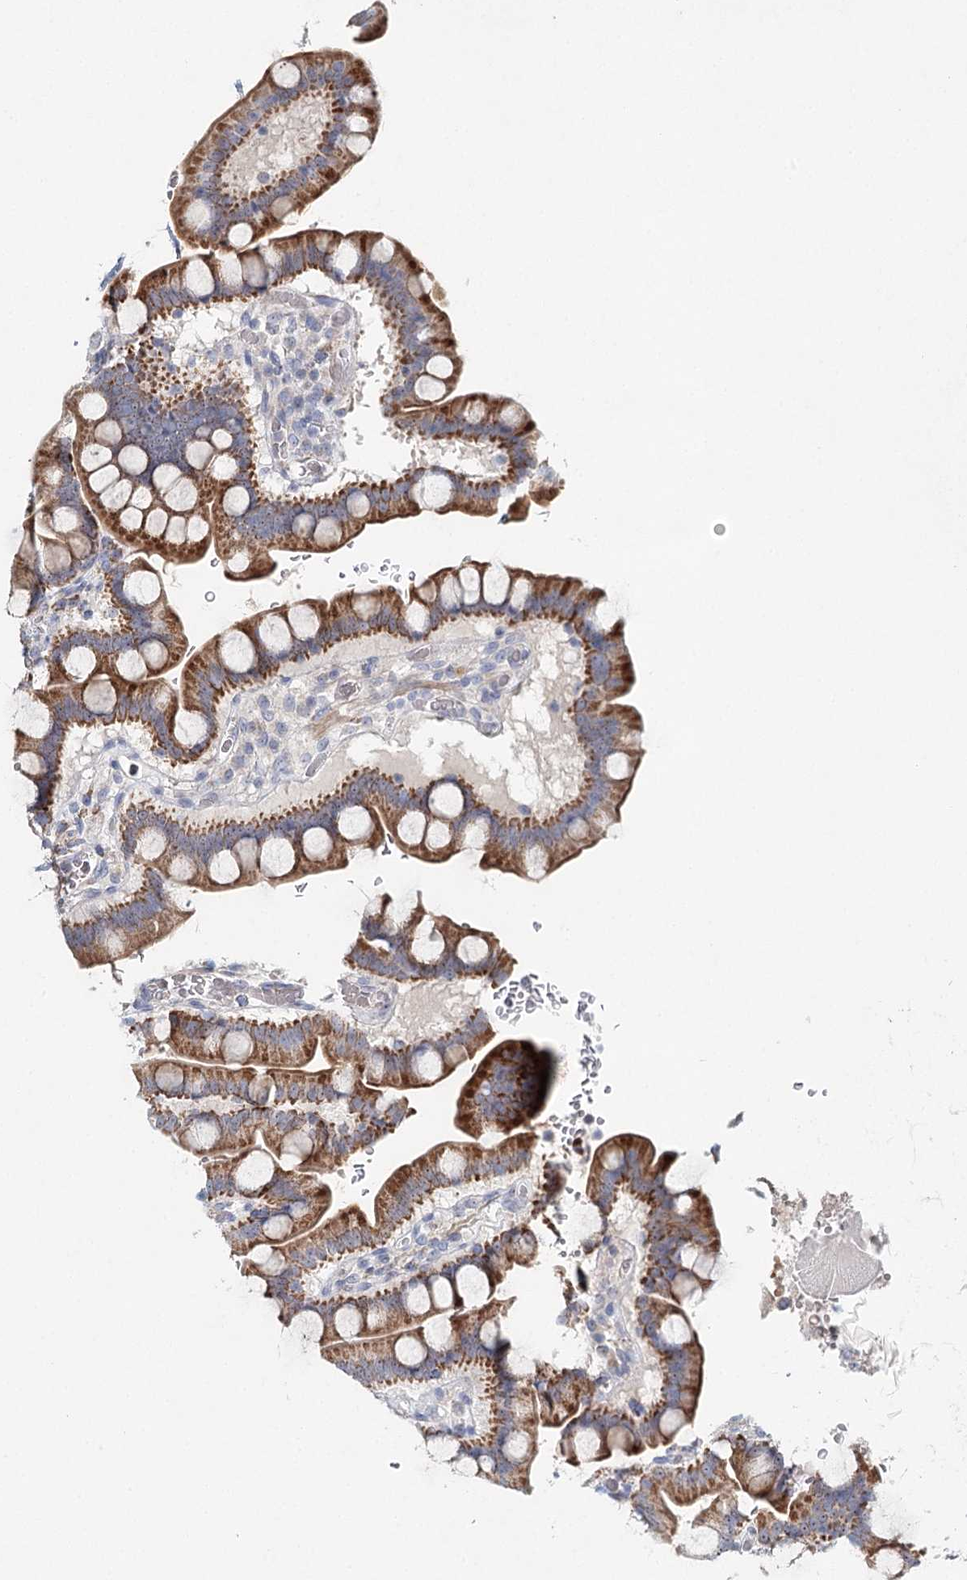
{"staining": {"intensity": "moderate", "quantity": ">75%", "location": "cytoplasmic/membranous"}, "tissue": "small intestine", "cell_type": "Glandular cells", "image_type": "normal", "snomed": [{"axis": "morphology", "description": "Normal tissue, NOS"}, {"axis": "topography", "description": "Stomach, upper"}, {"axis": "topography", "description": "Stomach, lower"}, {"axis": "topography", "description": "Small intestine"}], "caption": "An IHC micrograph of unremarkable tissue is shown. Protein staining in brown labels moderate cytoplasmic/membranous positivity in small intestine within glandular cells.", "gene": "RBM43", "patient": {"sex": "male", "age": 68}}